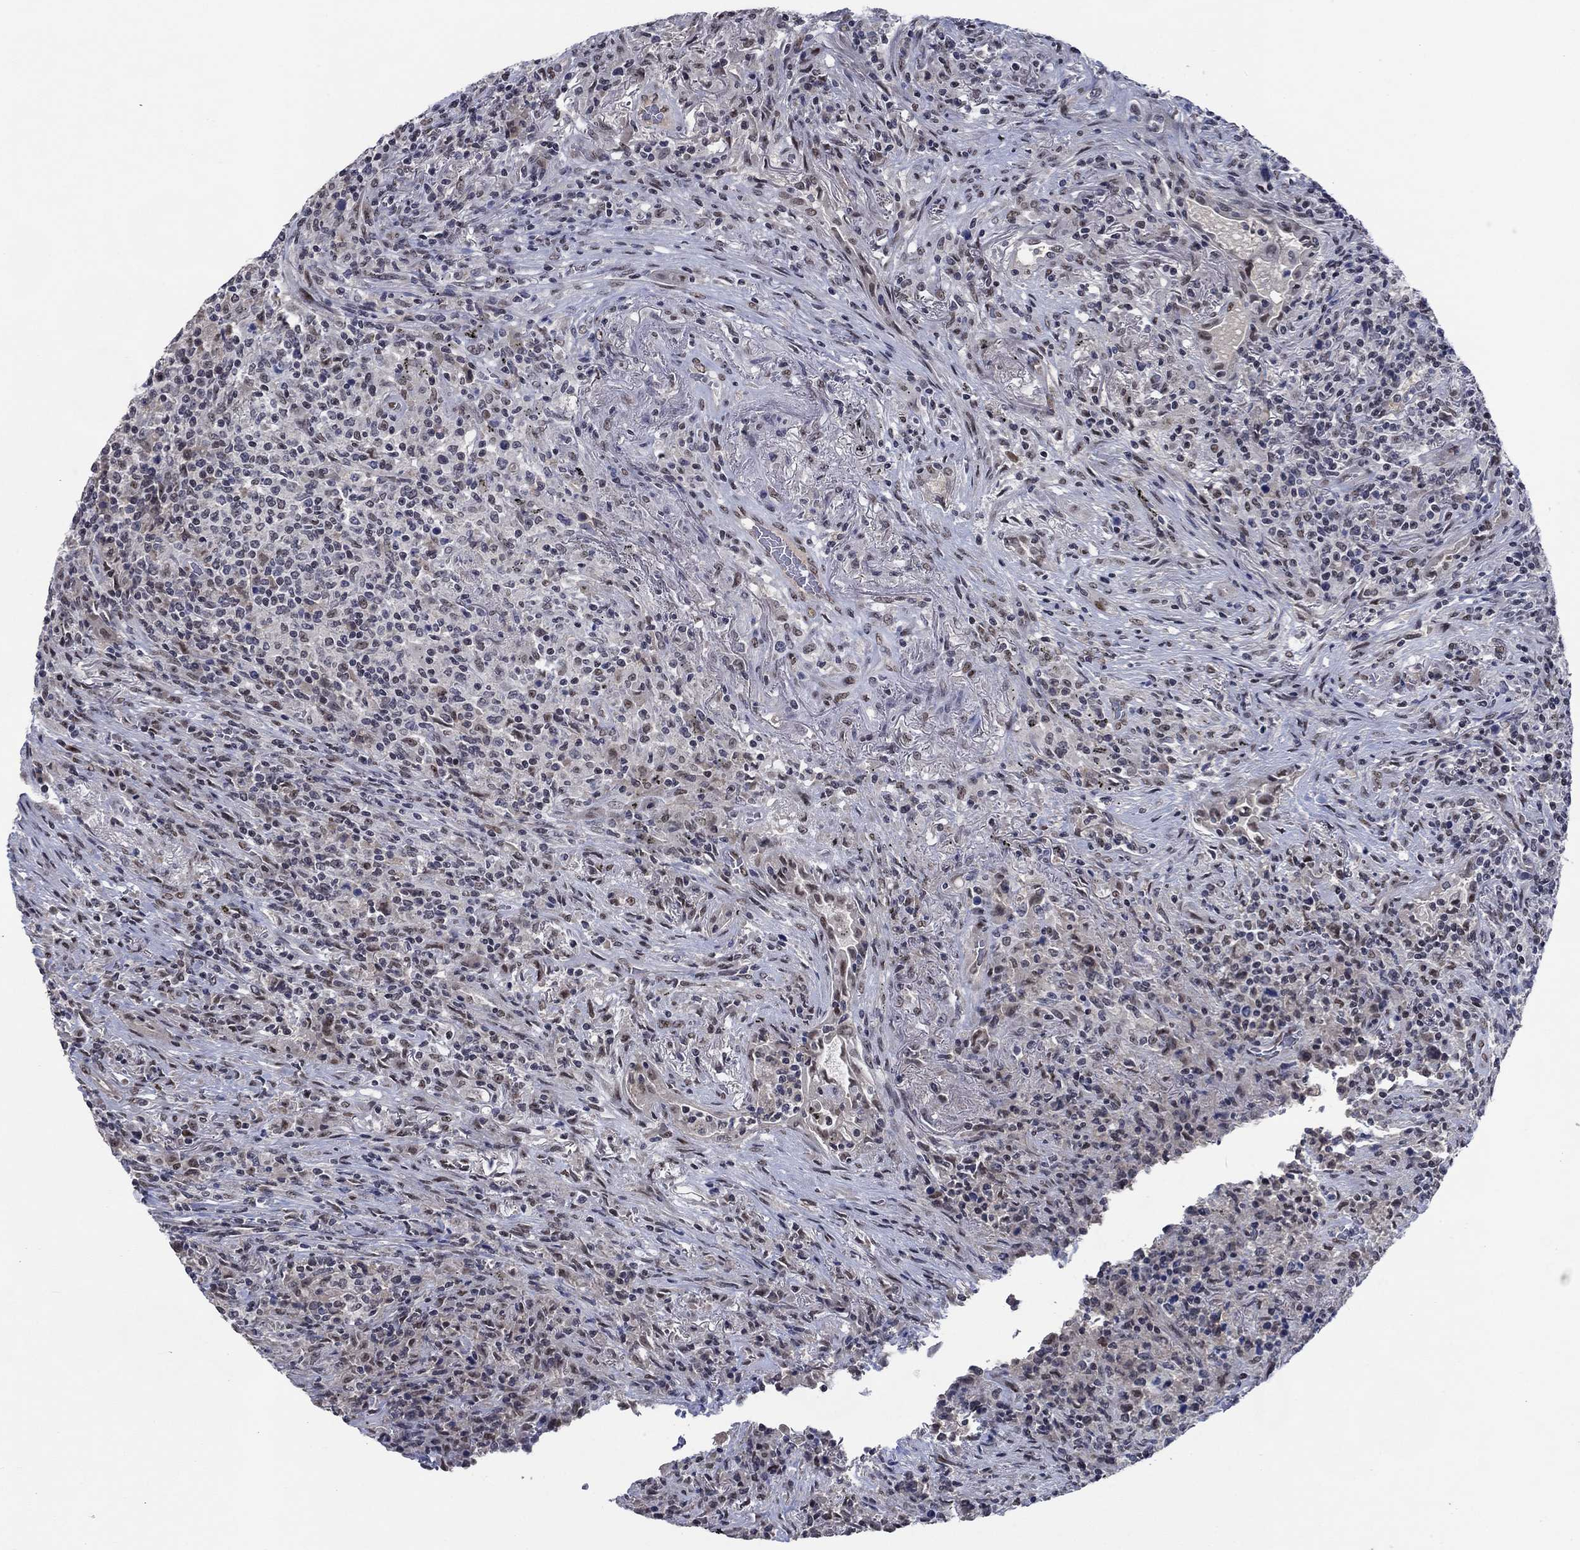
{"staining": {"intensity": "negative", "quantity": "none", "location": "none"}, "tissue": "lymphoma", "cell_type": "Tumor cells", "image_type": "cancer", "snomed": [{"axis": "morphology", "description": "Malignant lymphoma, non-Hodgkin's type, High grade"}, {"axis": "topography", "description": "Lung"}], "caption": "Micrograph shows no protein positivity in tumor cells of high-grade malignant lymphoma, non-Hodgkin's type tissue.", "gene": "HTN1", "patient": {"sex": "male", "age": 79}}